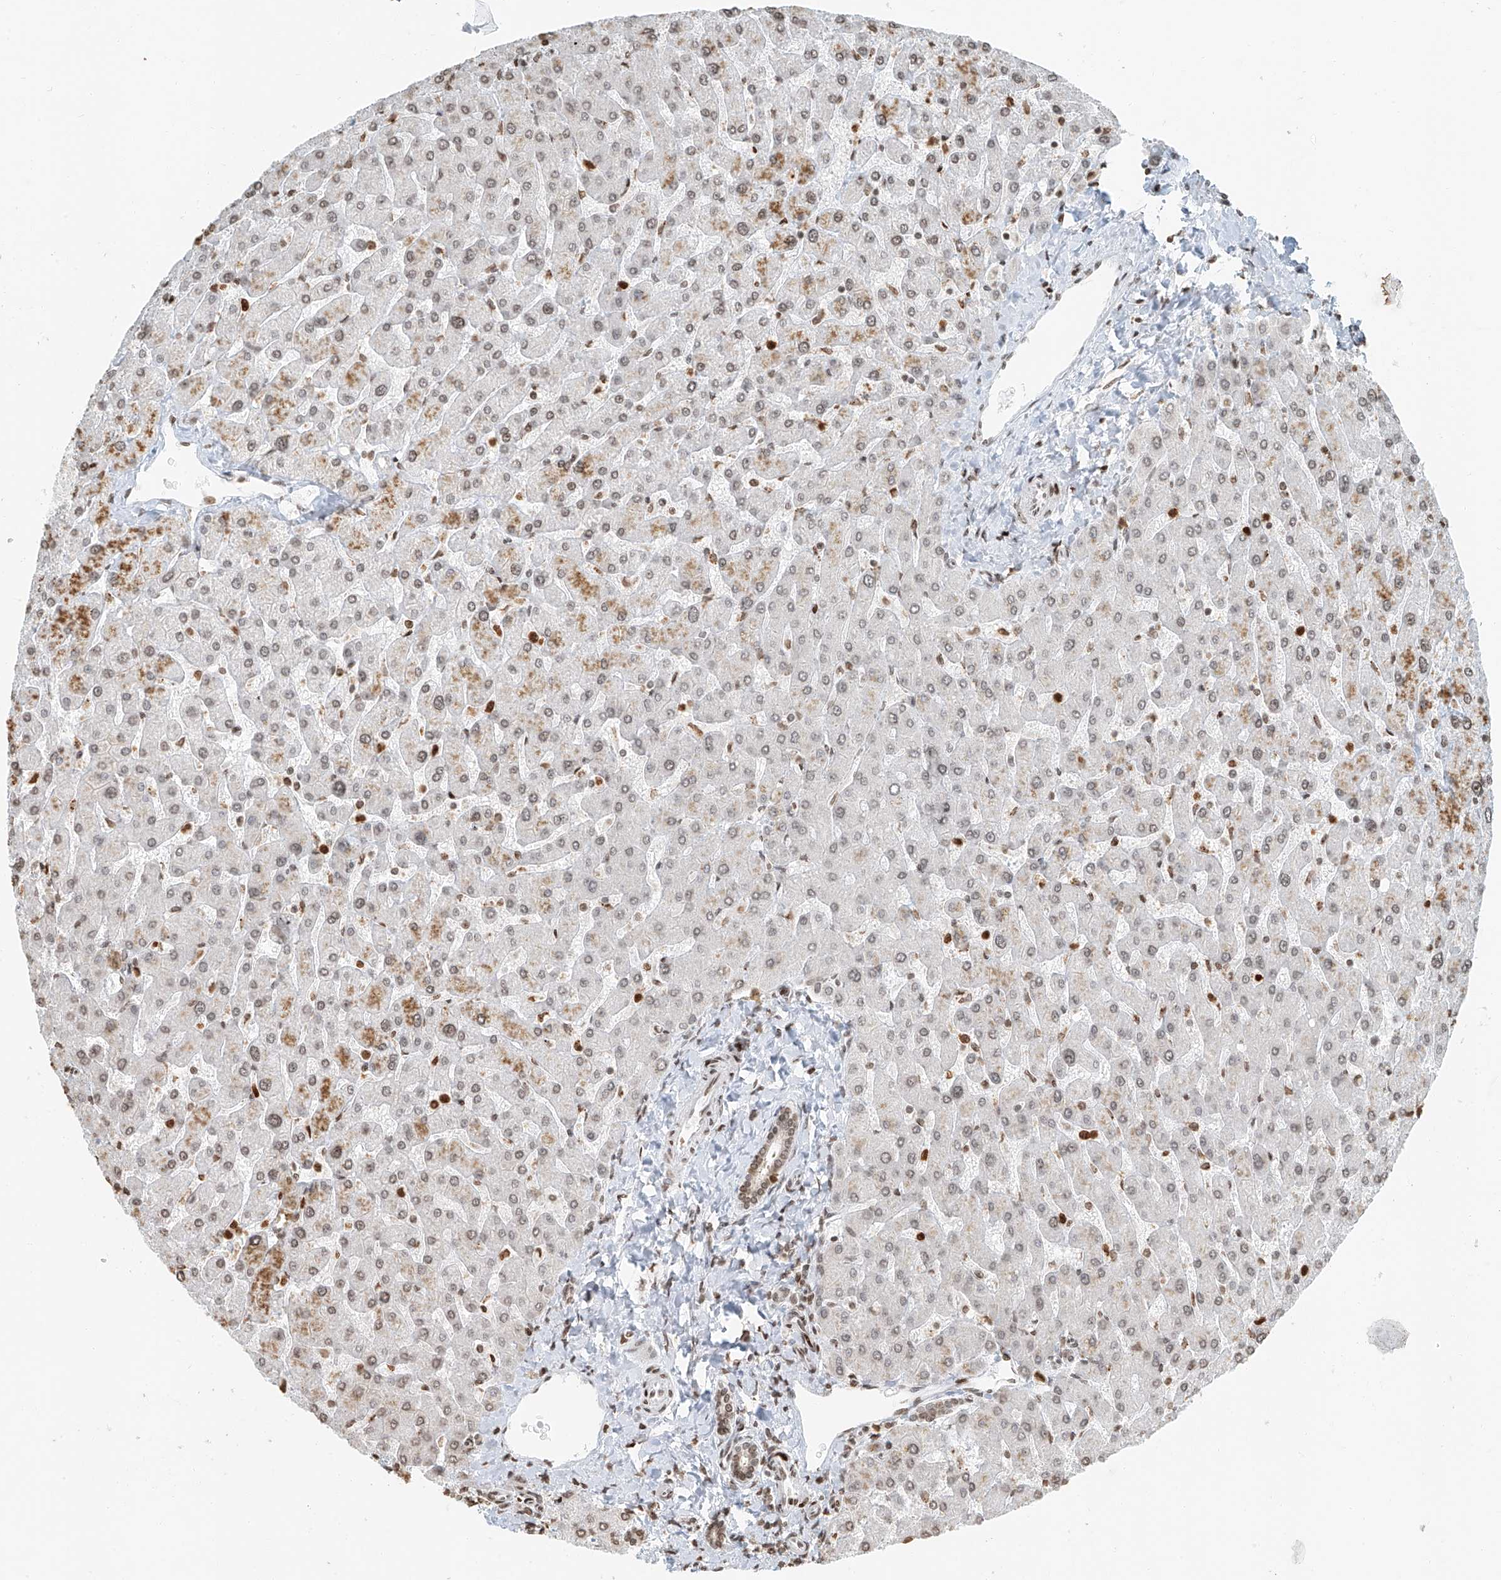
{"staining": {"intensity": "moderate", "quantity": ">75%", "location": "nuclear"}, "tissue": "liver", "cell_type": "Cholangiocytes", "image_type": "normal", "snomed": [{"axis": "morphology", "description": "Normal tissue, NOS"}, {"axis": "topography", "description": "Liver"}], "caption": "Brown immunohistochemical staining in normal liver exhibits moderate nuclear expression in approximately >75% of cholangiocytes. (DAB (3,3'-diaminobenzidine) IHC, brown staining for protein, blue staining for nuclei).", "gene": "C17orf58", "patient": {"sex": "male", "age": 55}}